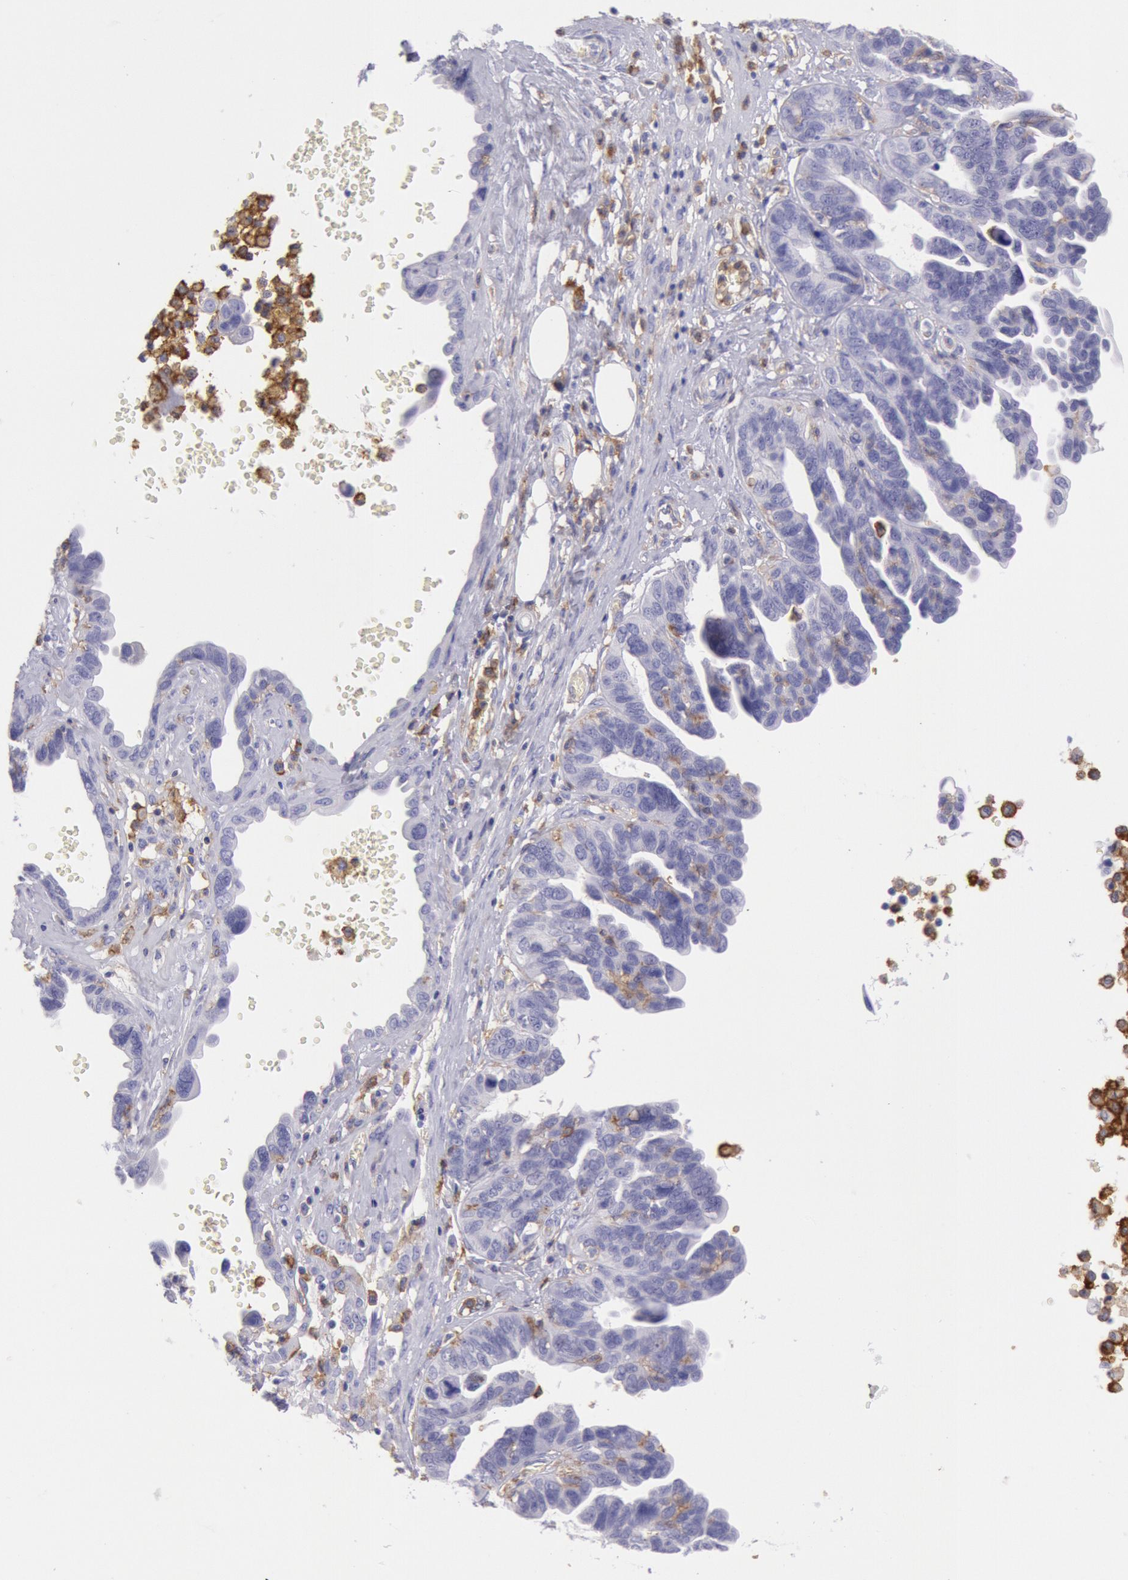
{"staining": {"intensity": "negative", "quantity": "none", "location": "none"}, "tissue": "ovarian cancer", "cell_type": "Tumor cells", "image_type": "cancer", "snomed": [{"axis": "morphology", "description": "Cystadenocarcinoma, serous, NOS"}, {"axis": "topography", "description": "Ovary"}], "caption": "Tumor cells show no significant expression in ovarian cancer.", "gene": "LYN", "patient": {"sex": "female", "age": 64}}